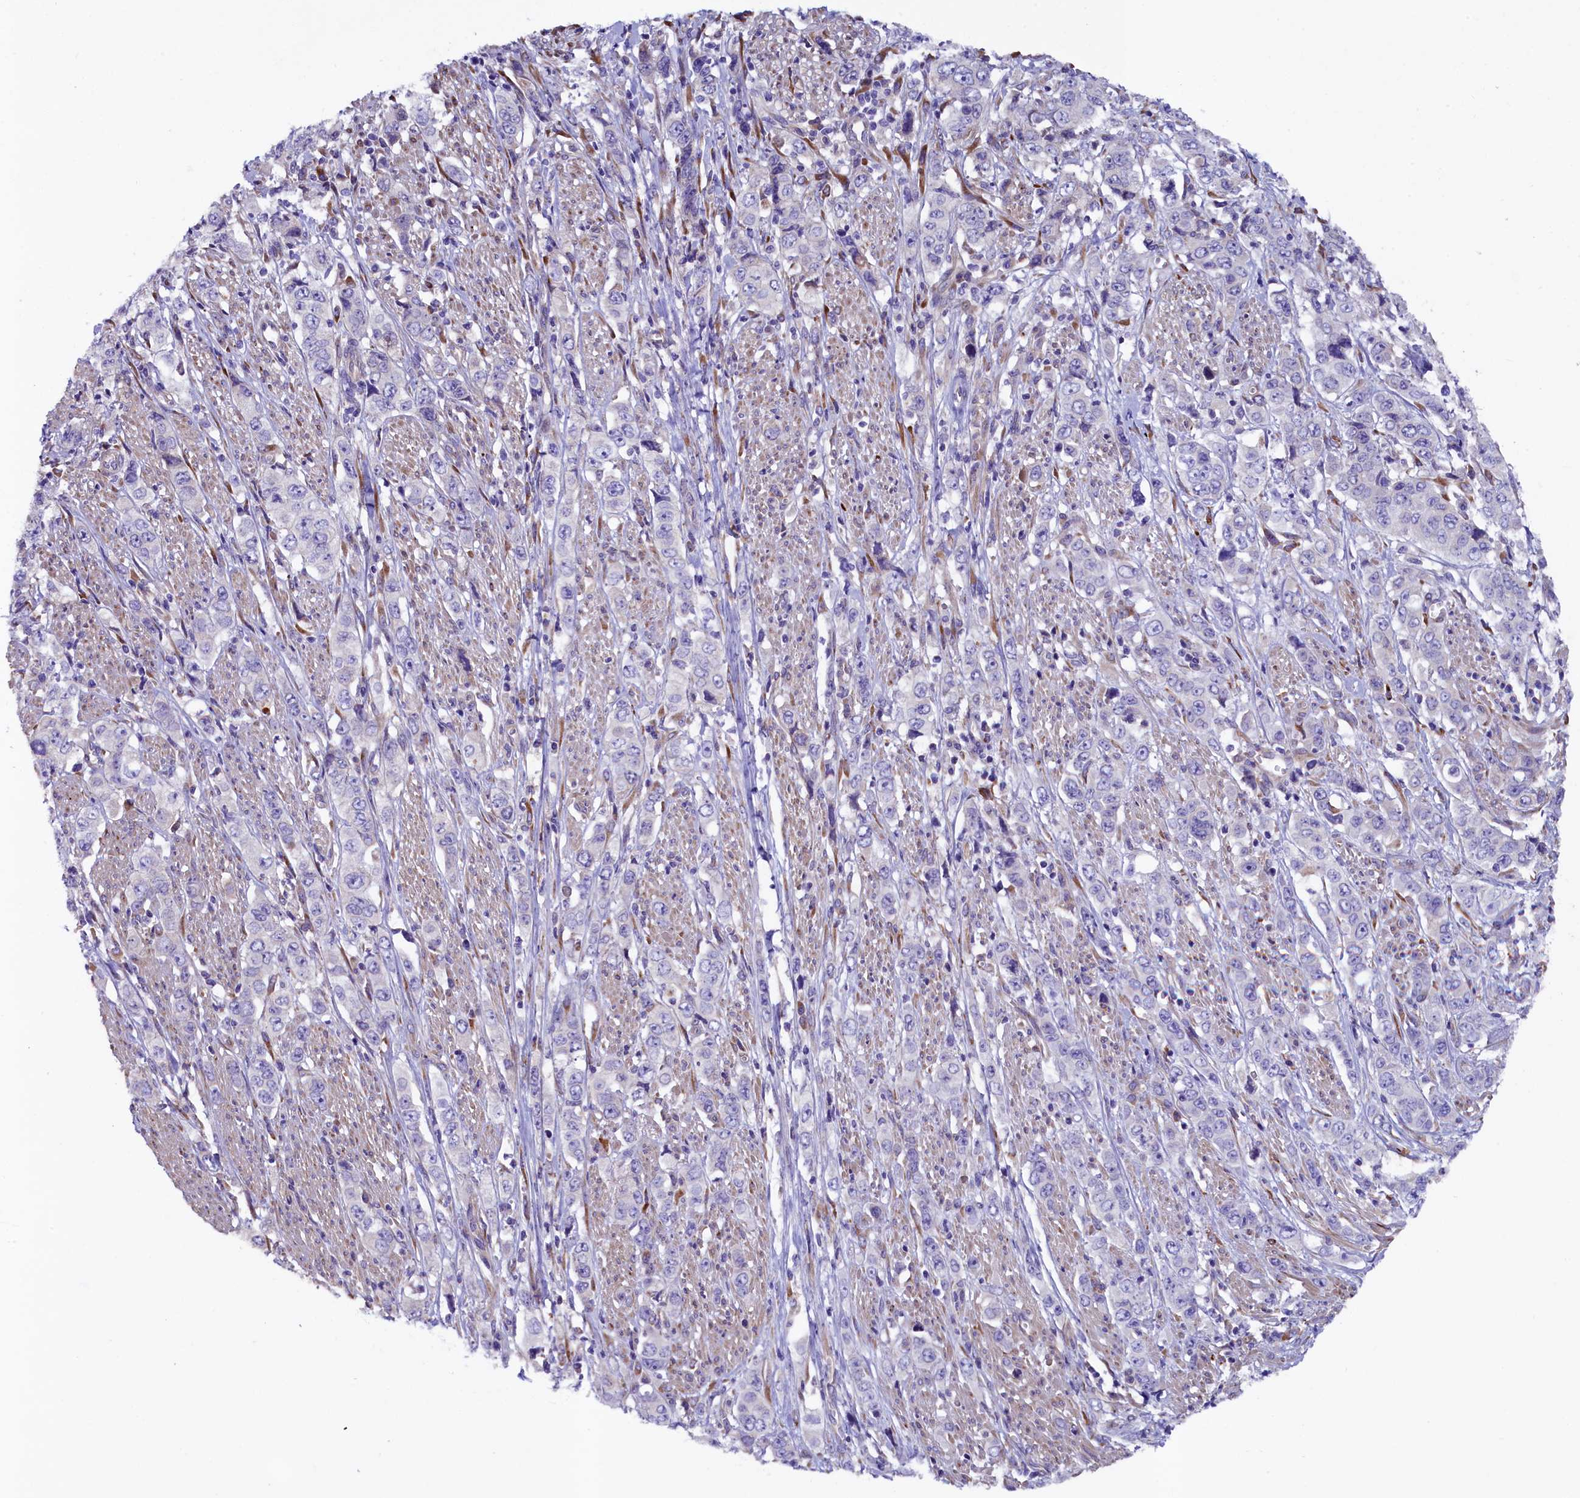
{"staining": {"intensity": "negative", "quantity": "none", "location": "none"}, "tissue": "stomach cancer", "cell_type": "Tumor cells", "image_type": "cancer", "snomed": [{"axis": "morphology", "description": "Adenocarcinoma, NOS"}, {"axis": "topography", "description": "Stomach, upper"}], "caption": "A histopathology image of human stomach cancer is negative for staining in tumor cells.", "gene": "GPR108", "patient": {"sex": "male", "age": 62}}